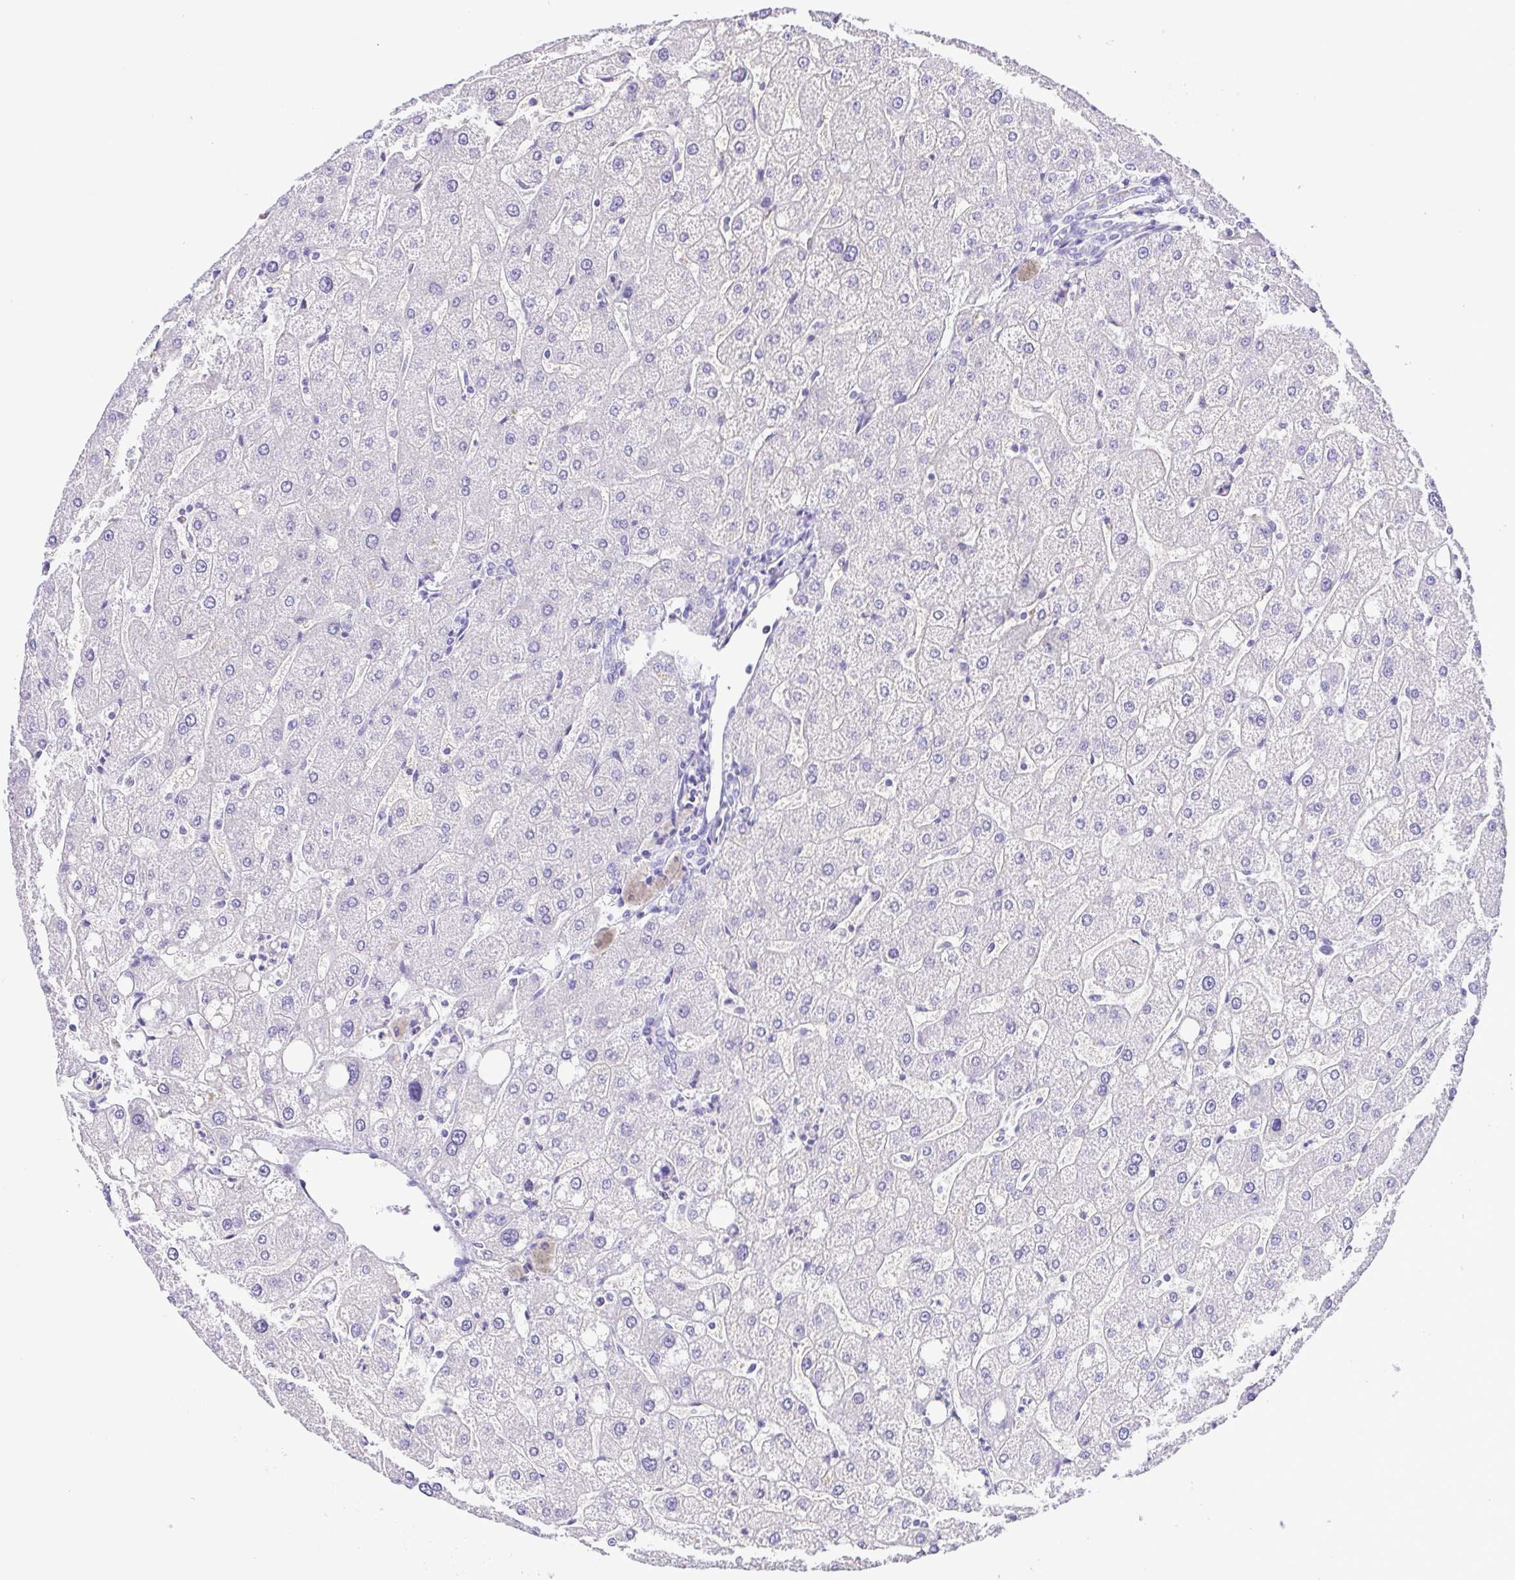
{"staining": {"intensity": "negative", "quantity": "none", "location": "none"}, "tissue": "liver", "cell_type": "Cholangiocytes", "image_type": "normal", "snomed": [{"axis": "morphology", "description": "Normal tissue, NOS"}, {"axis": "topography", "description": "Liver"}], "caption": "A high-resolution histopathology image shows immunohistochemistry (IHC) staining of unremarkable liver, which exhibits no significant staining in cholangiocytes.", "gene": "SYT1", "patient": {"sex": "male", "age": 67}}